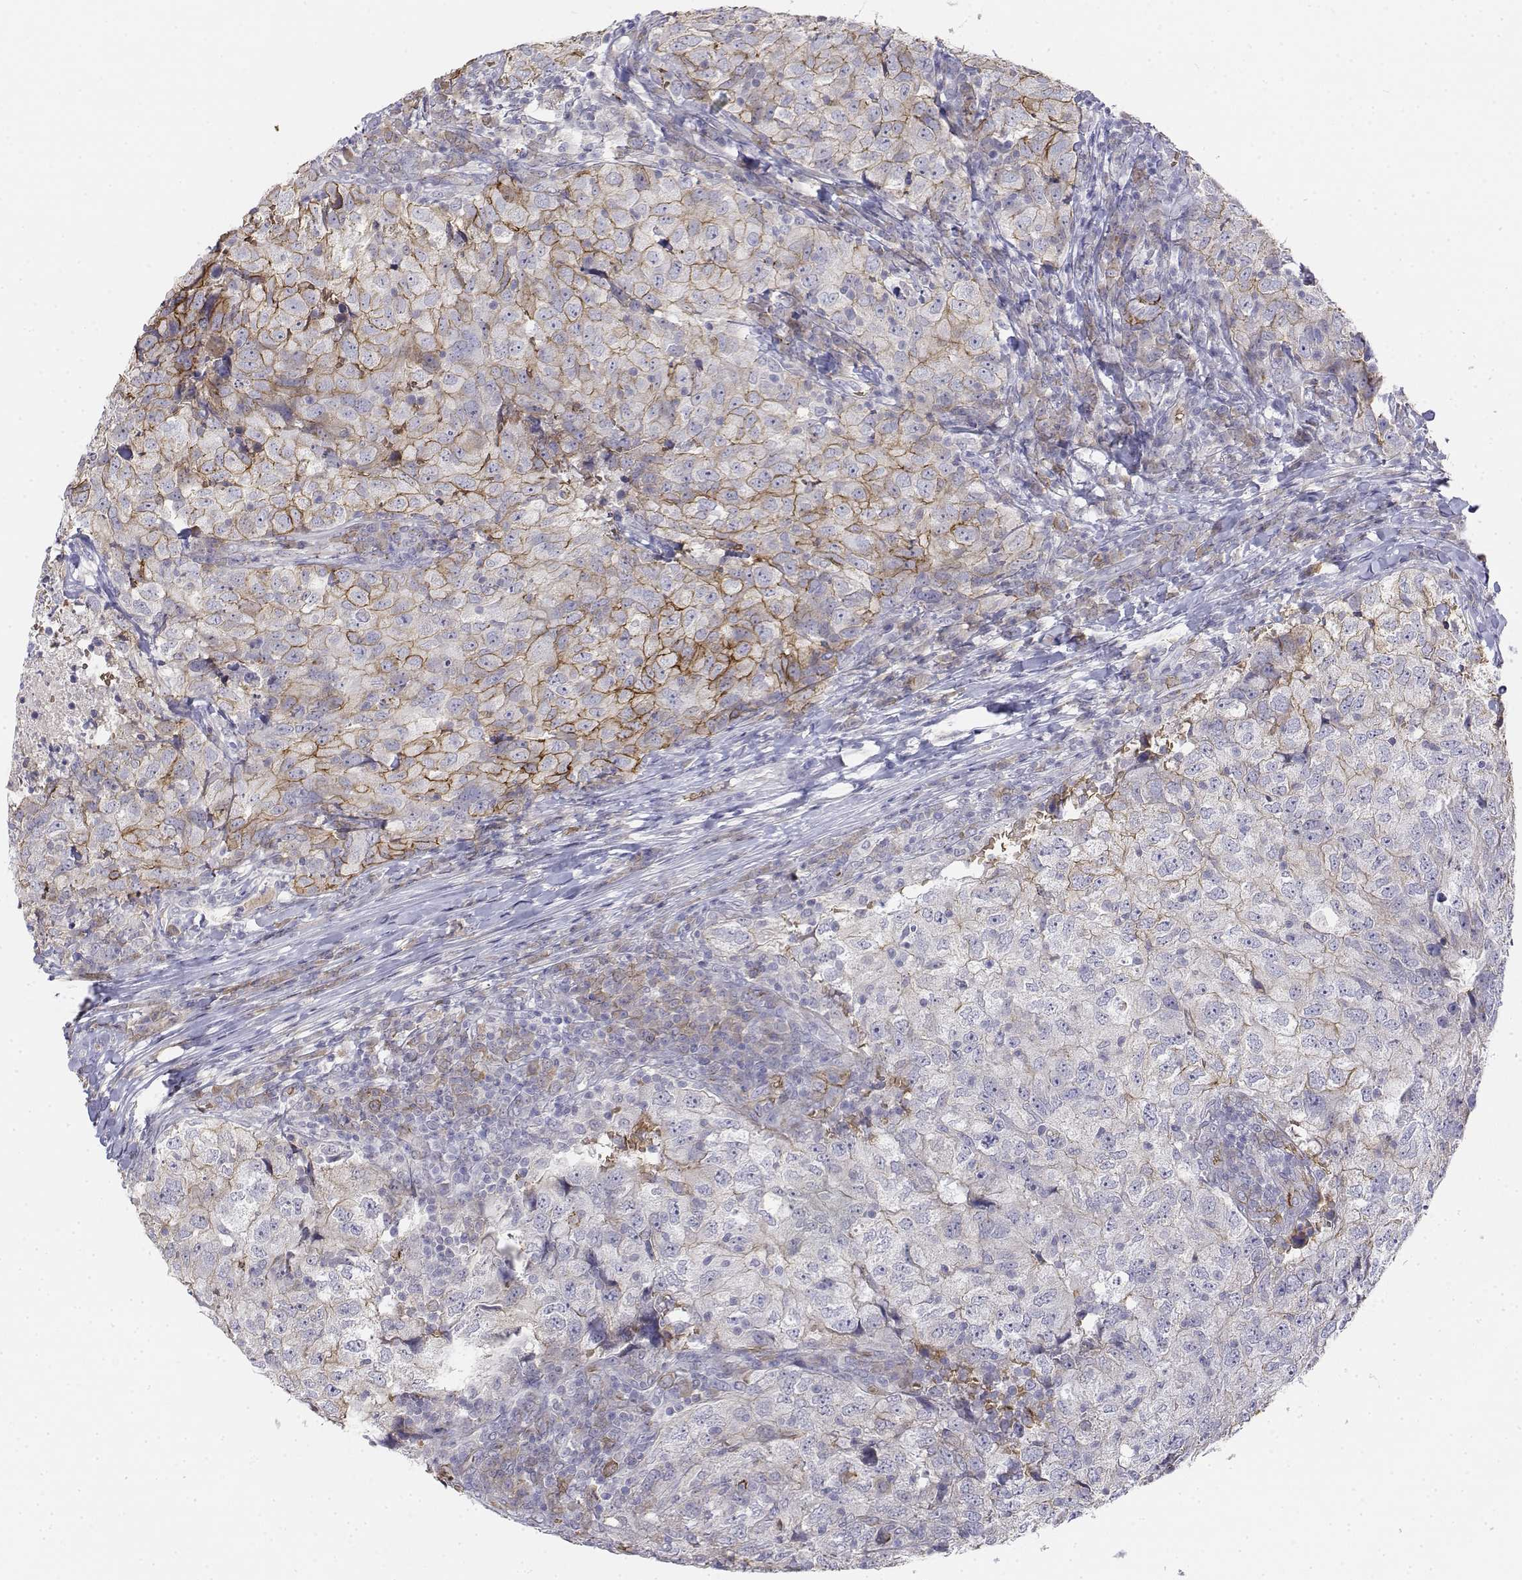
{"staining": {"intensity": "moderate", "quantity": "25%-75%", "location": "cytoplasmic/membranous"}, "tissue": "breast cancer", "cell_type": "Tumor cells", "image_type": "cancer", "snomed": [{"axis": "morphology", "description": "Duct carcinoma"}, {"axis": "topography", "description": "Breast"}], "caption": "Breast cancer (invasive ductal carcinoma) stained with a protein marker exhibits moderate staining in tumor cells.", "gene": "CADM1", "patient": {"sex": "female", "age": 30}}